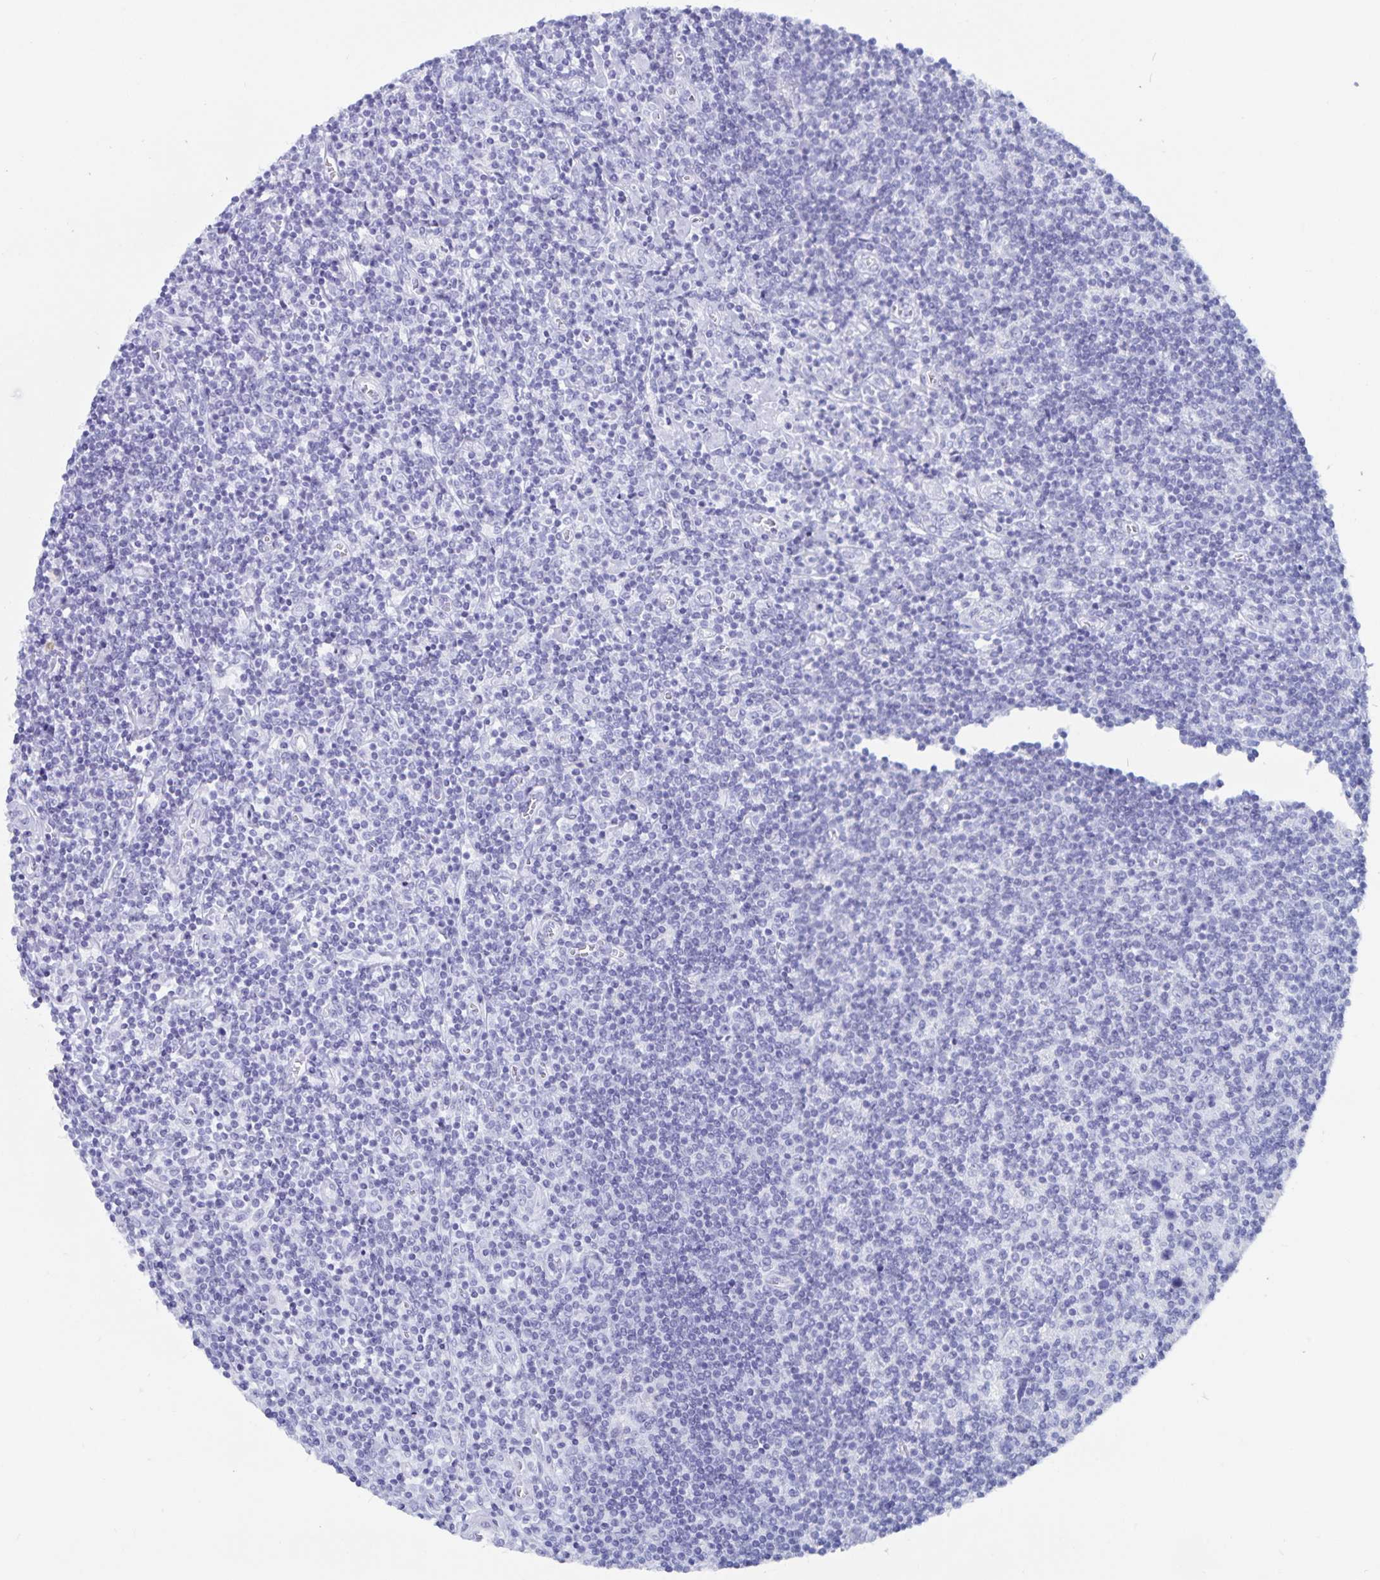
{"staining": {"intensity": "negative", "quantity": "none", "location": "none"}, "tissue": "lymphoma", "cell_type": "Tumor cells", "image_type": "cancer", "snomed": [{"axis": "morphology", "description": "Hodgkin's disease, NOS"}, {"axis": "topography", "description": "Lymph node"}], "caption": "Tumor cells are negative for protein expression in human Hodgkin's disease.", "gene": "GPR137", "patient": {"sex": "male", "age": 40}}